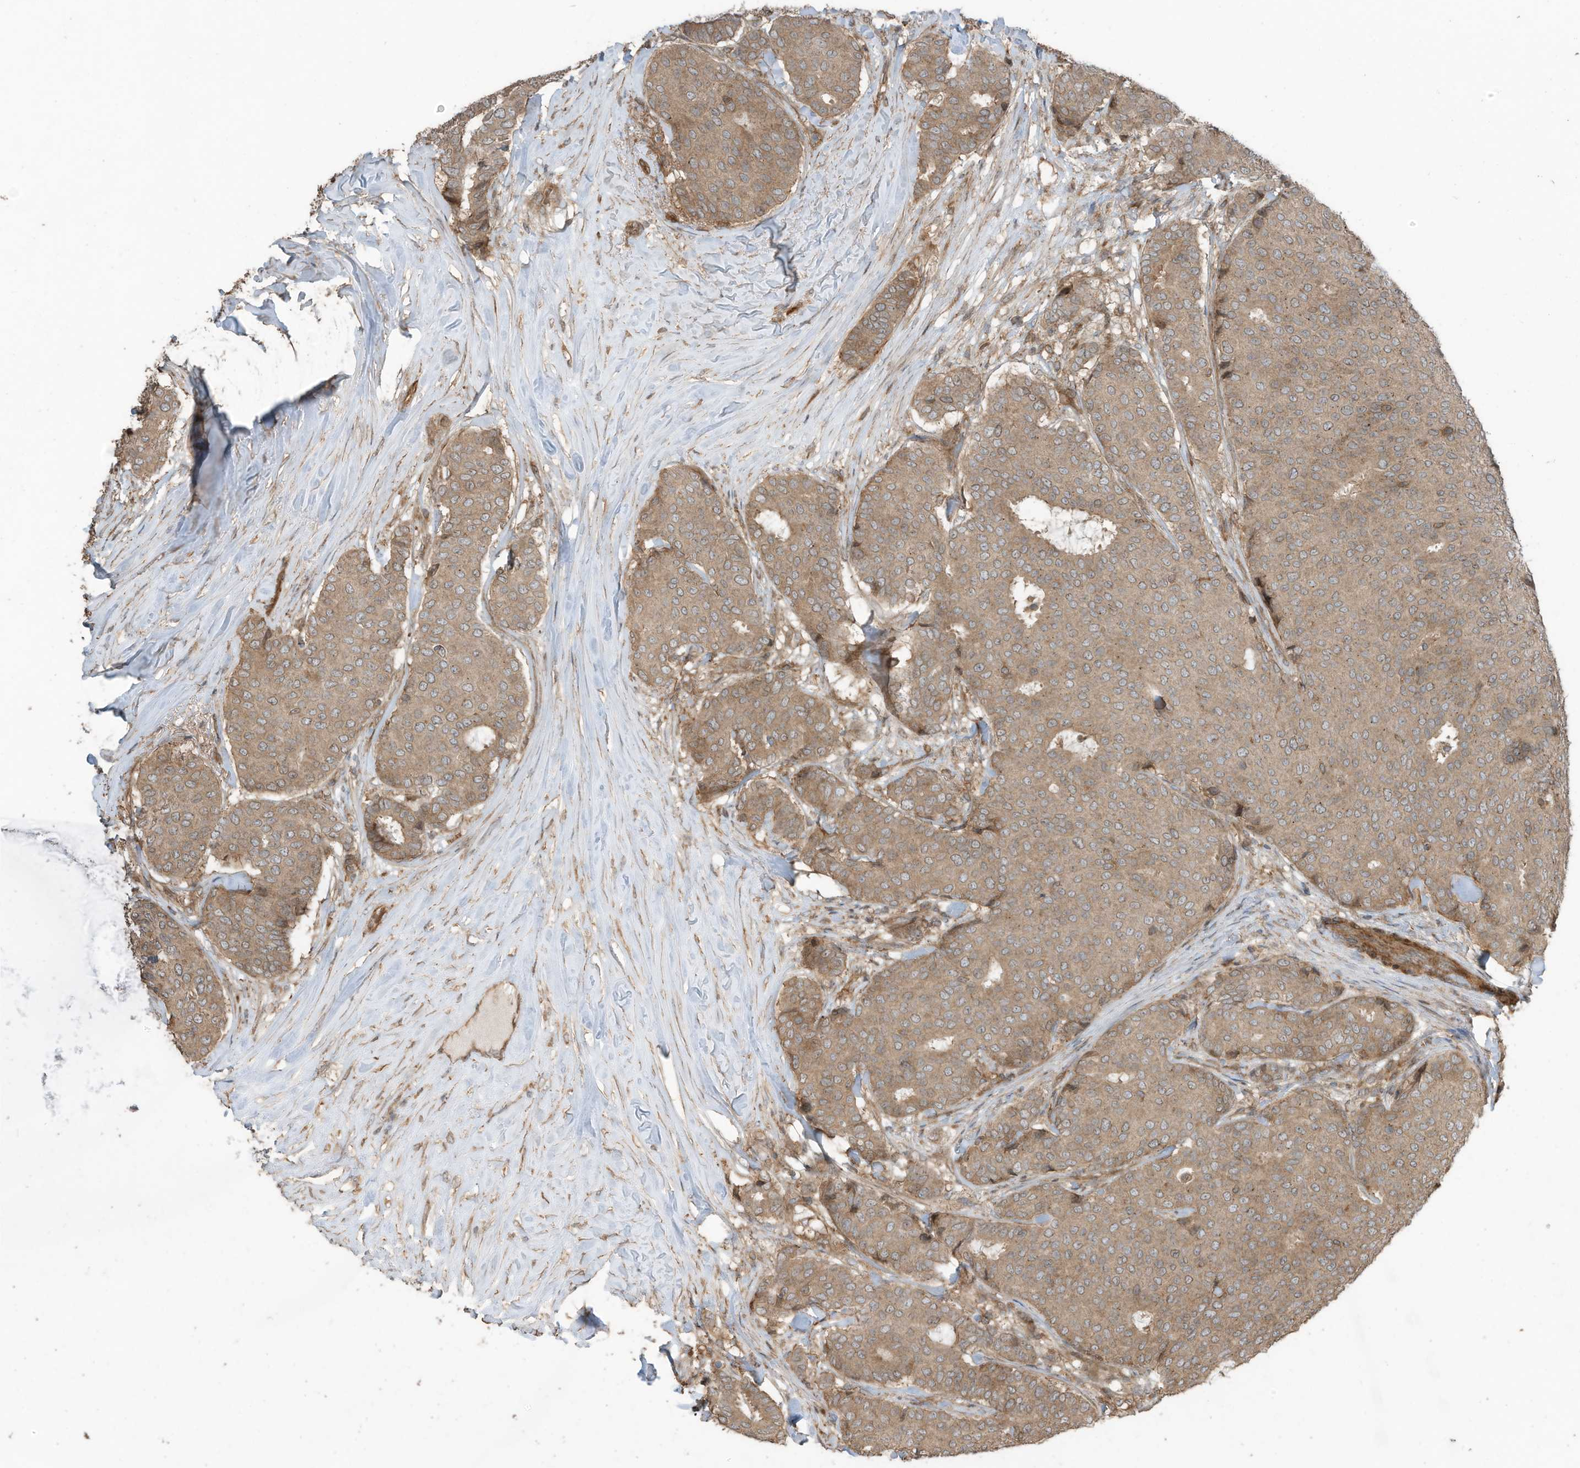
{"staining": {"intensity": "moderate", "quantity": ">75%", "location": "cytoplasmic/membranous"}, "tissue": "breast cancer", "cell_type": "Tumor cells", "image_type": "cancer", "snomed": [{"axis": "morphology", "description": "Duct carcinoma"}, {"axis": "topography", "description": "Breast"}], "caption": "Protein analysis of breast infiltrating ductal carcinoma tissue demonstrates moderate cytoplasmic/membranous expression in approximately >75% of tumor cells. (DAB = brown stain, brightfield microscopy at high magnification).", "gene": "ZNF653", "patient": {"sex": "female", "age": 75}}